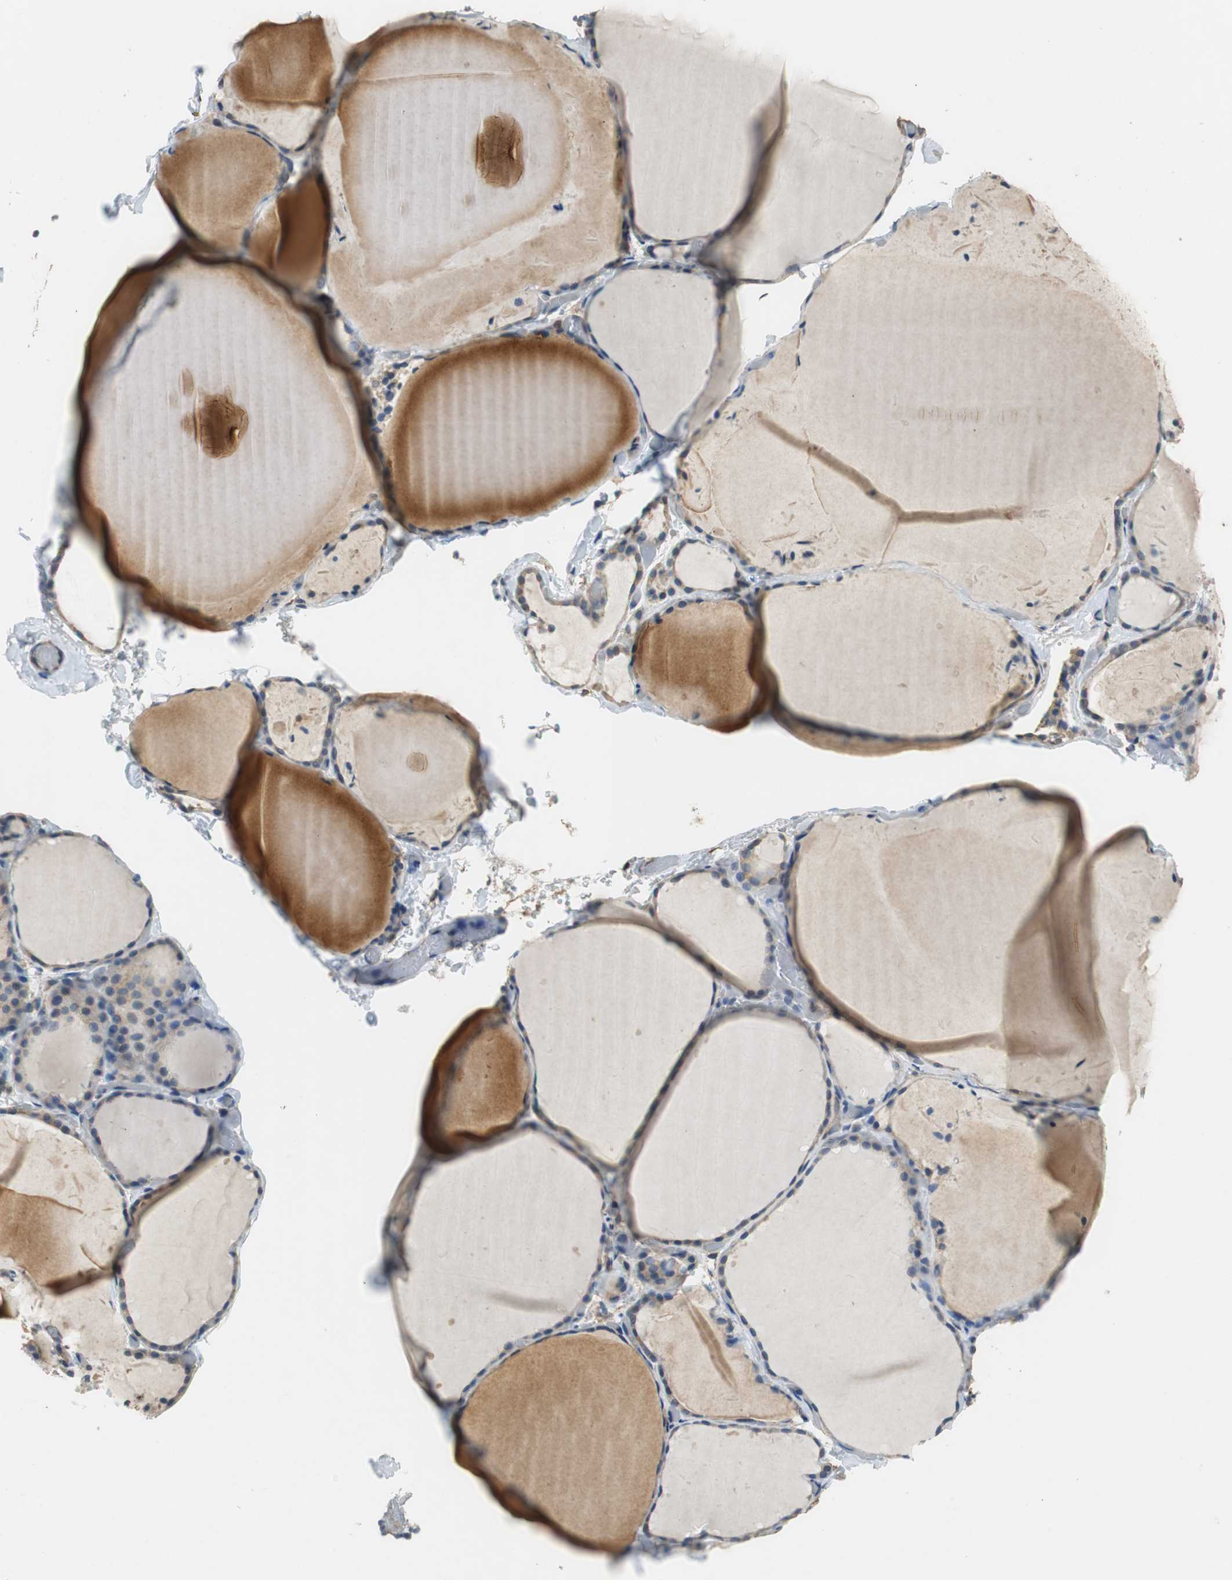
{"staining": {"intensity": "moderate", "quantity": "25%-75%", "location": "cytoplasmic/membranous"}, "tissue": "thyroid gland", "cell_type": "Glandular cells", "image_type": "normal", "snomed": [{"axis": "morphology", "description": "Normal tissue, NOS"}, {"axis": "topography", "description": "Thyroid gland"}], "caption": "Thyroid gland stained with a brown dye displays moderate cytoplasmic/membranous positive staining in about 25%-75% of glandular cells.", "gene": "ALDH4A1", "patient": {"sex": "female", "age": 22}}